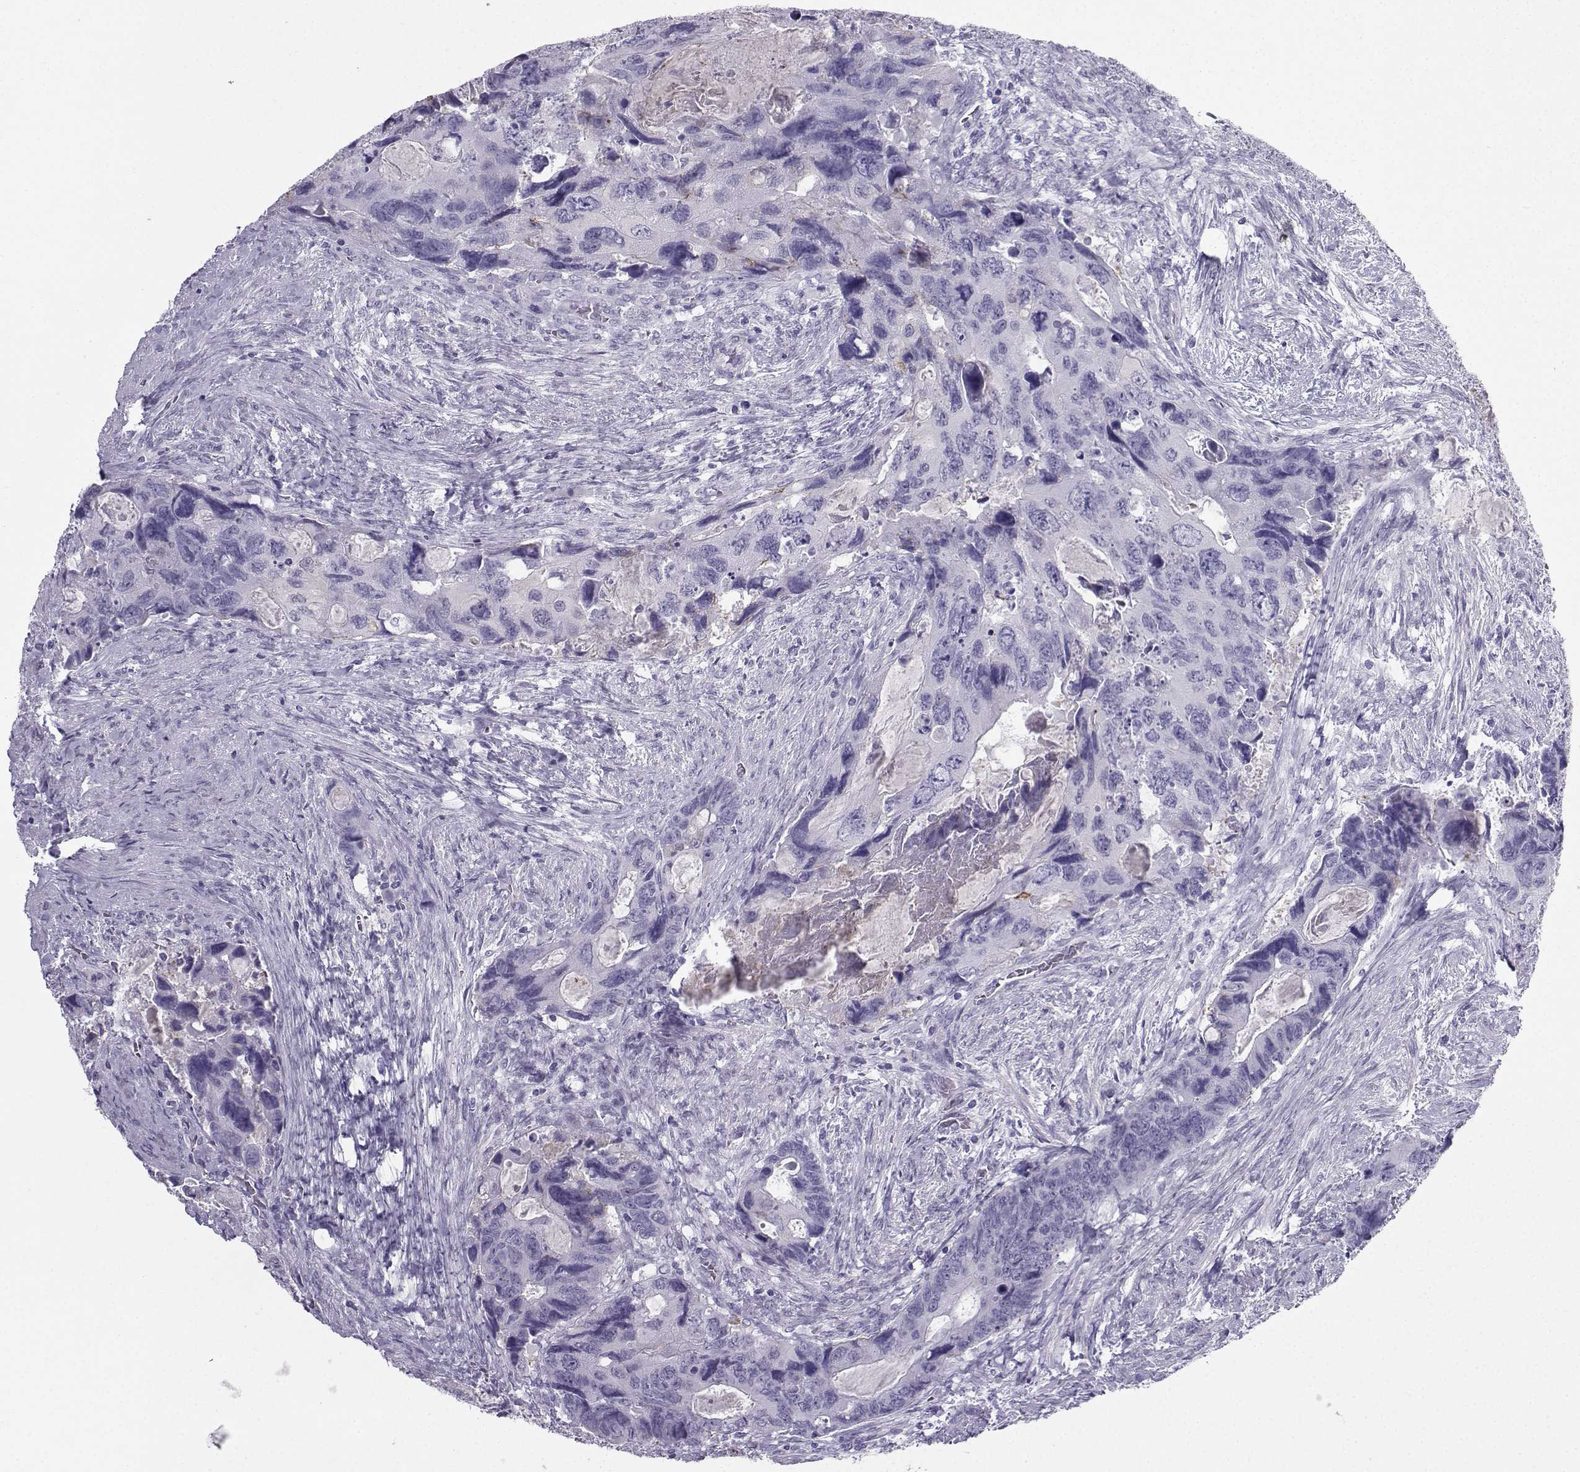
{"staining": {"intensity": "negative", "quantity": "none", "location": "none"}, "tissue": "colorectal cancer", "cell_type": "Tumor cells", "image_type": "cancer", "snomed": [{"axis": "morphology", "description": "Adenocarcinoma, NOS"}, {"axis": "topography", "description": "Rectum"}], "caption": "Immunohistochemistry (IHC) photomicrograph of human colorectal cancer stained for a protein (brown), which displays no staining in tumor cells.", "gene": "IQCD", "patient": {"sex": "male", "age": 62}}